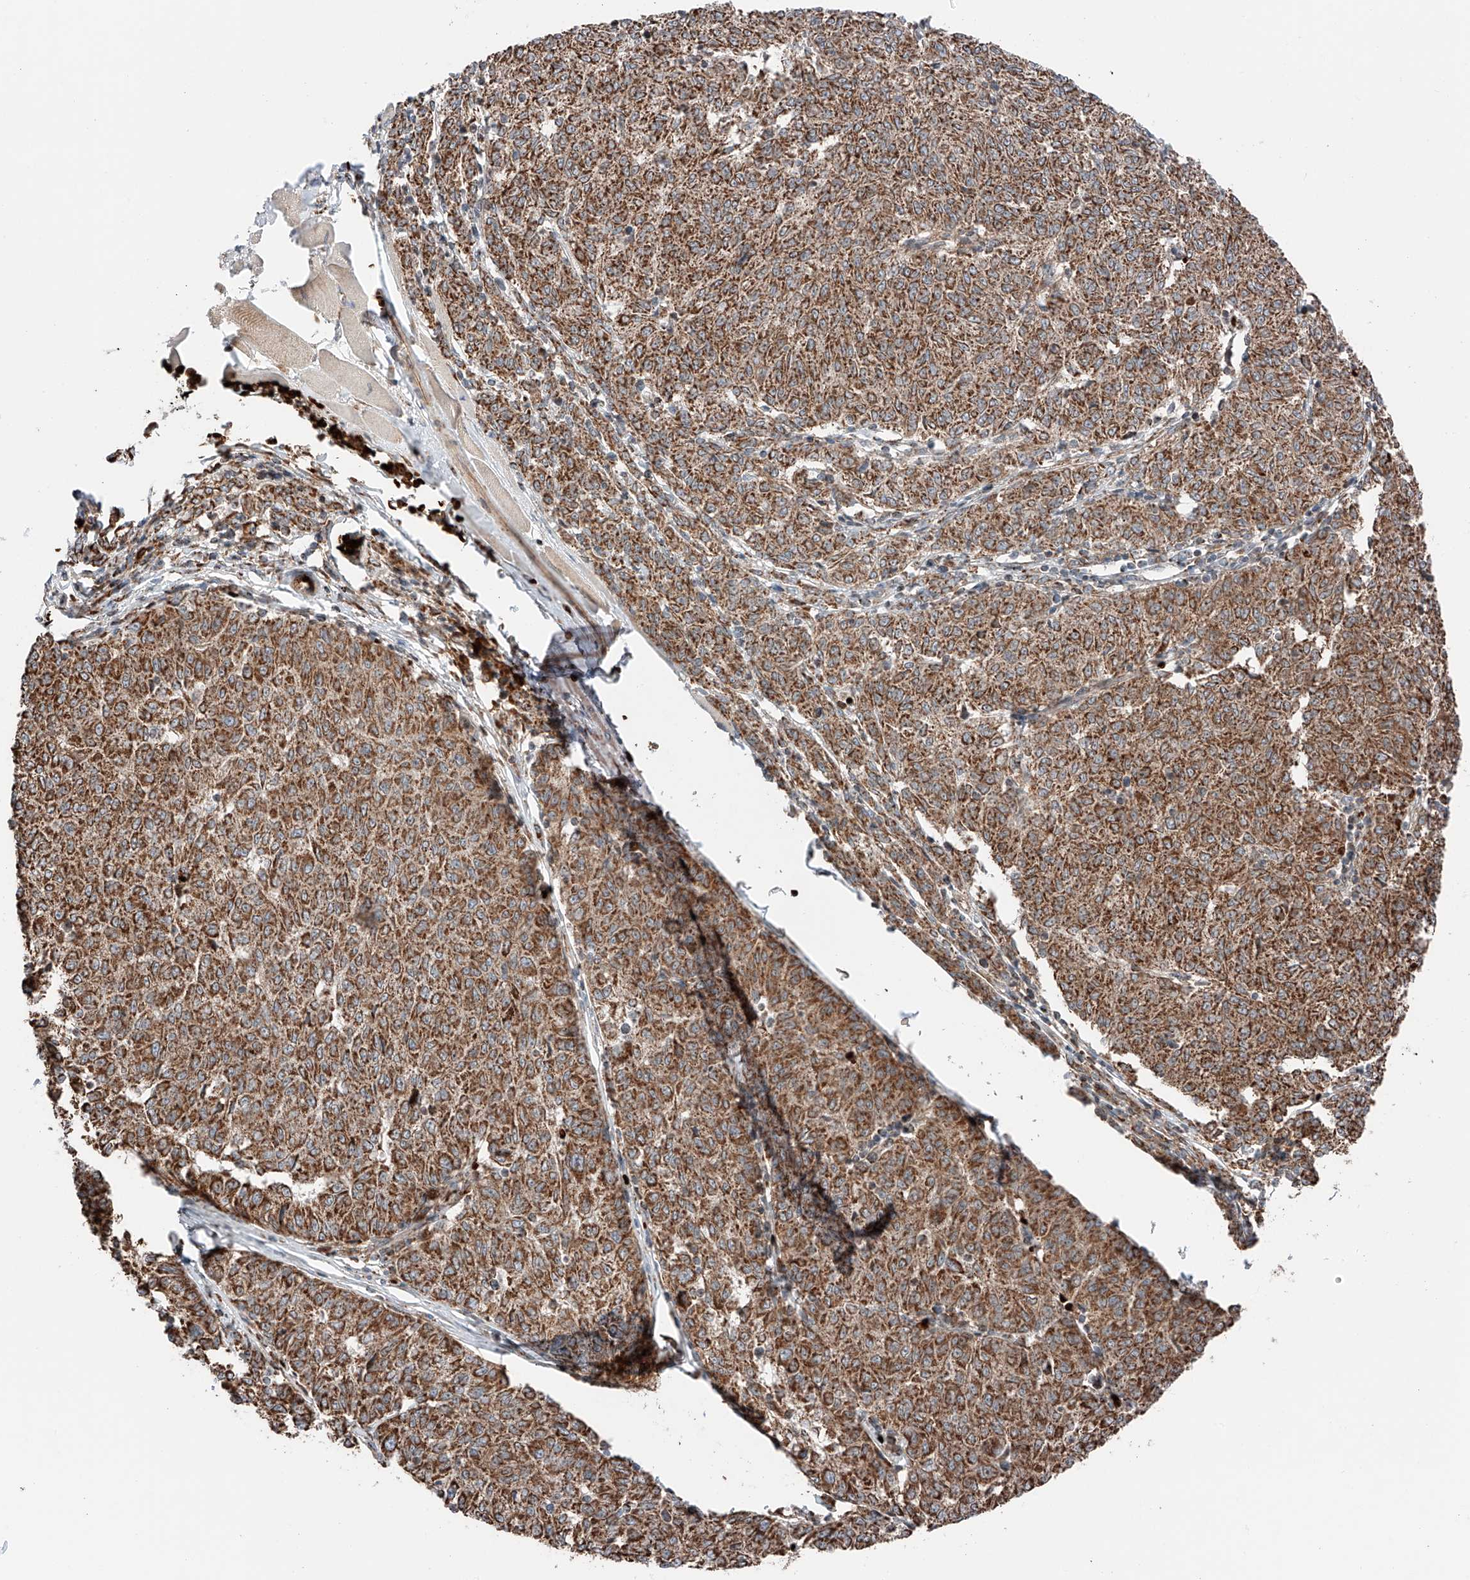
{"staining": {"intensity": "strong", "quantity": ">75%", "location": "cytoplasmic/membranous"}, "tissue": "melanoma", "cell_type": "Tumor cells", "image_type": "cancer", "snomed": [{"axis": "morphology", "description": "Malignant melanoma, NOS"}, {"axis": "topography", "description": "Skin"}], "caption": "A high-resolution image shows IHC staining of malignant melanoma, which shows strong cytoplasmic/membranous staining in approximately >75% of tumor cells.", "gene": "ZSCAN29", "patient": {"sex": "female", "age": 72}}